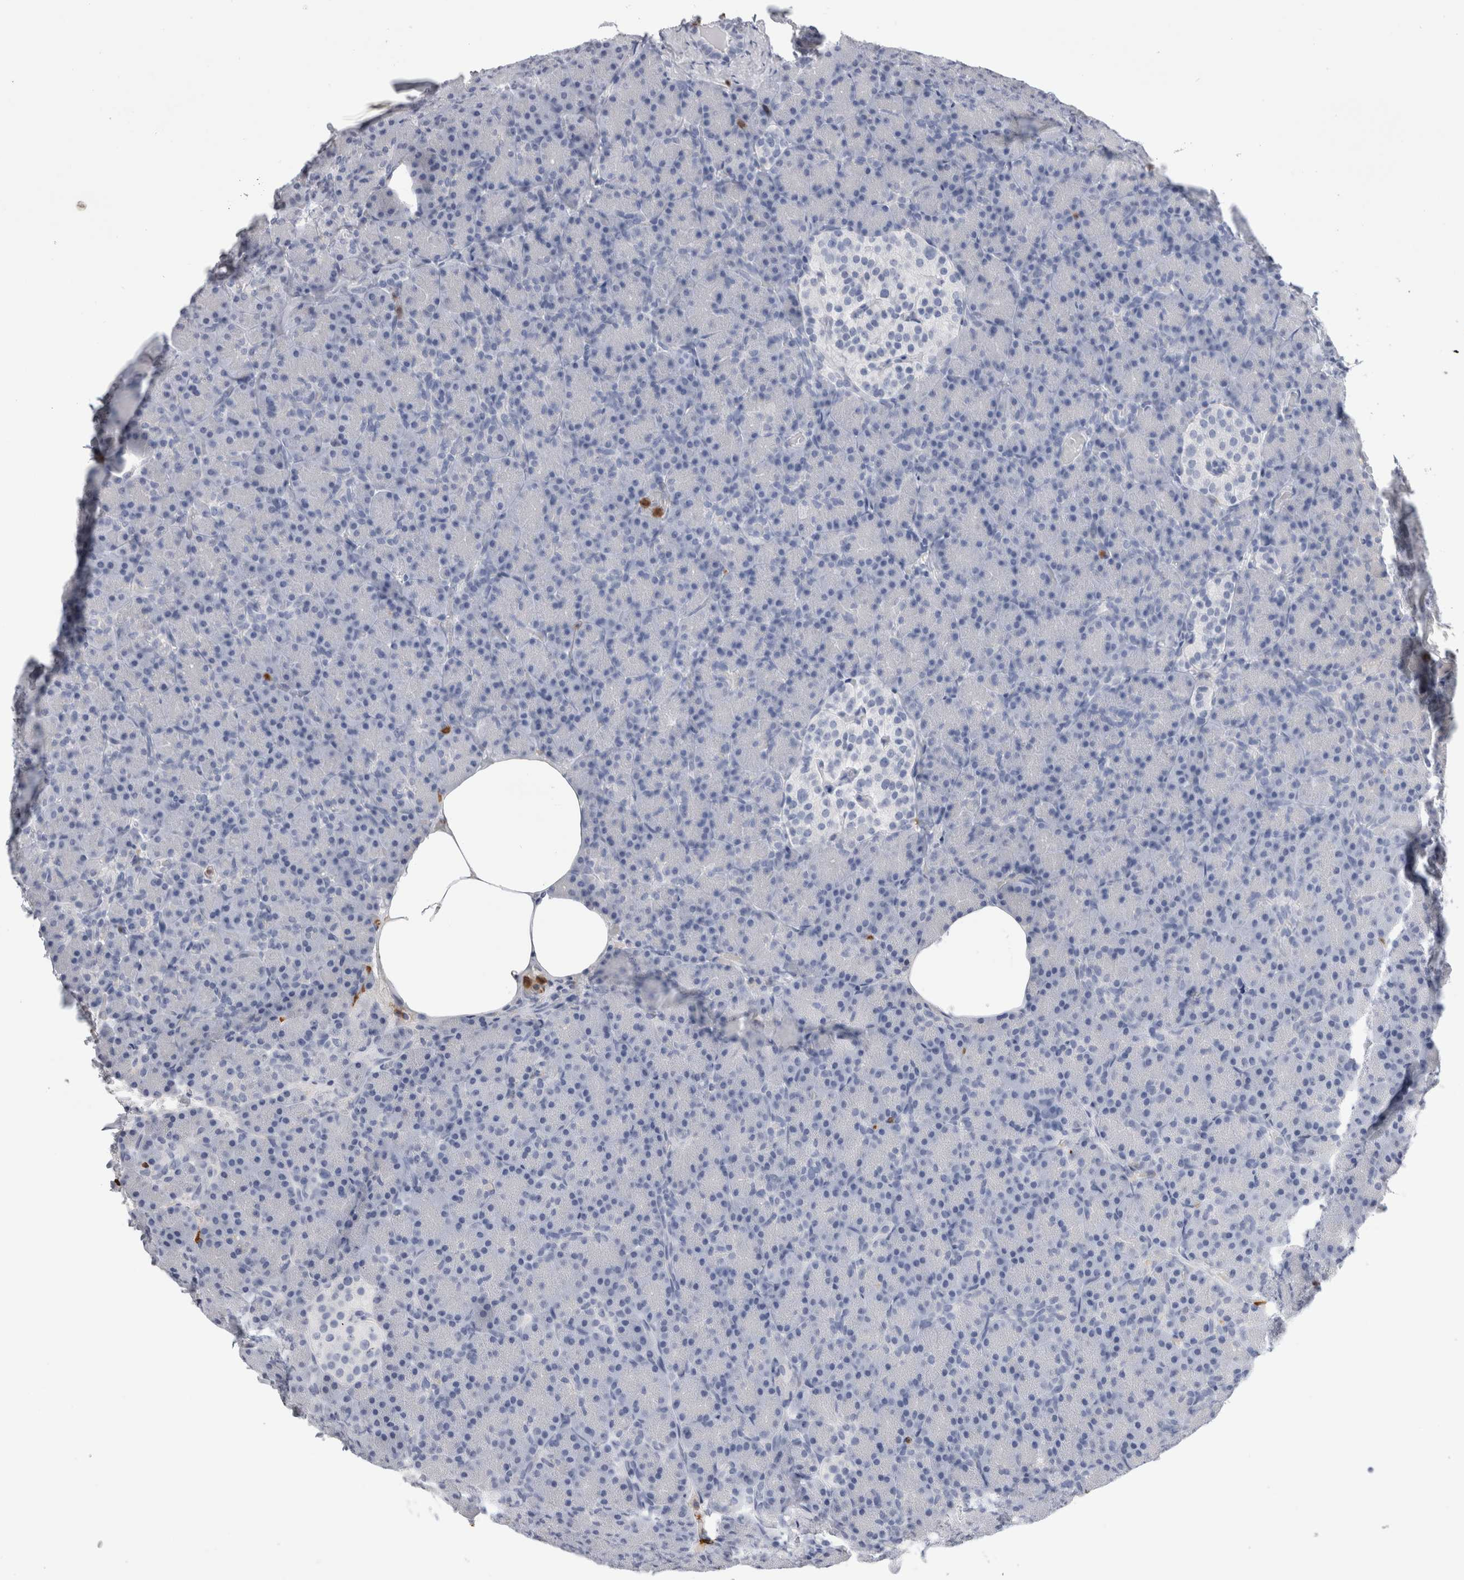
{"staining": {"intensity": "negative", "quantity": "none", "location": "none"}, "tissue": "pancreas", "cell_type": "Exocrine glandular cells", "image_type": "normal", "snomed": [{"axis": "morphology", "description": "Normal tissue, NOS"}, {"axis": "topography", "description": "Pancreas"}], "caption": "Exocrine glandular cells show no significant expression in unremarkable pancreas. (IHC, brightfield microscopy, high magnification).", "gene": "S100A12", "patient": {"sex": "female", "age": 43}}